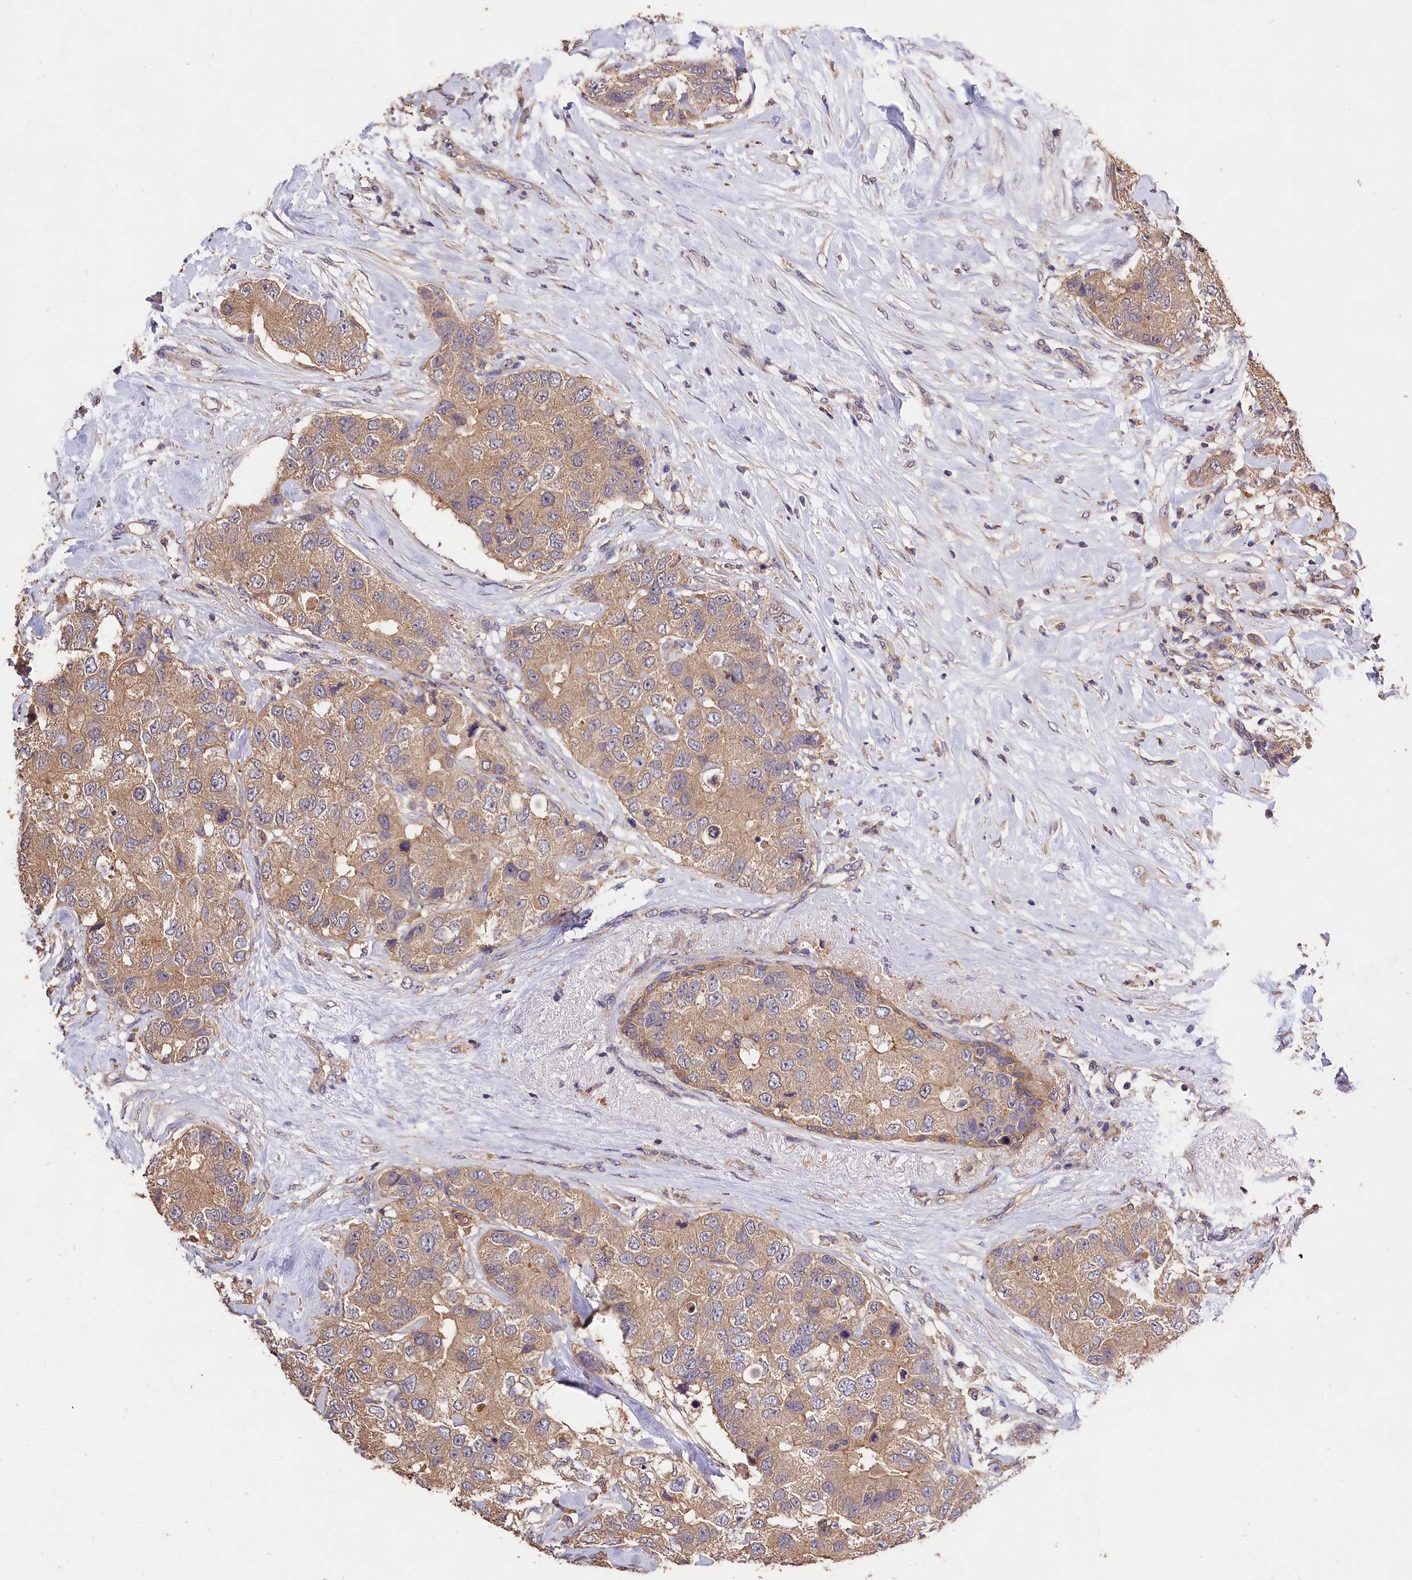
{"staining": {"intensity": "moderate", "quantity": ">75%", "location": "cytoplasmic/membranous"}, "tissue": "breast cancer", "cell_type": "Tumor cells", "image_type": "cancer", "snomed": [{"axis": "morphology", "description": "Duct carcinoma"}, {"axis": "topography", "description": "Breast"}], "caption": "The micrograph reveals staining of infiltrating ductal carcinoma (breast), revealing moderate cytoplasmic/membranous protein staining (brown color) within tumor cells. (IHC, brightfield microscopy, high magnification).", "gene": "OAS3", "patient": {"sex": "female", "age": 62}}